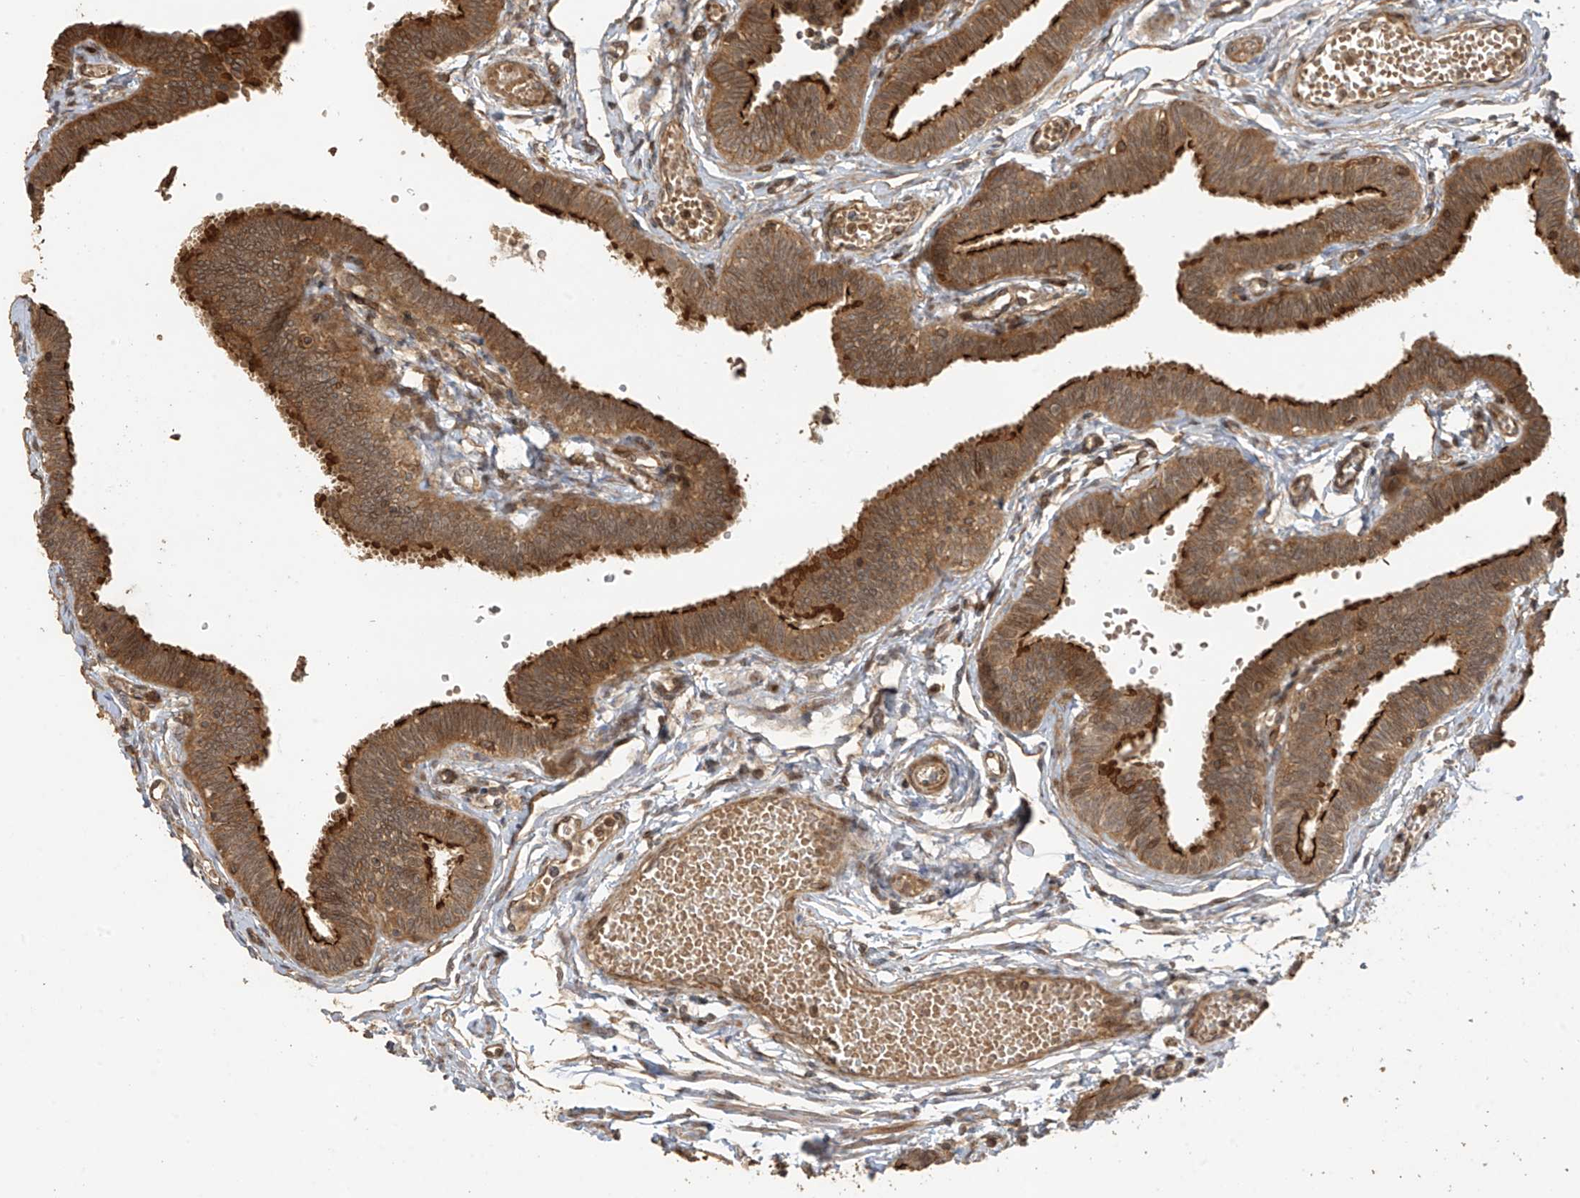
{"staining": {"intensity": "strong", "quantity": ">75%", "location": "cytoplasmic/membranous"}, "tissue": "fallopian tube", "cell_type": "Glandular cells", "image_type": "normal", "snomed": [{"axis": "morphology", "description": "Normal tissue, NOS"}, {"axis": "topography", "description": "Fallopian tube"}, {"axis": "topography", "description": "Ovary"}], "caption": "Immunohistochemistry (IHC) micrograph of normal fallopian tube: fallopian tube stained using immunohistochemistry reveals high levels of strong protein expression localized specifically in the cytoplasmic/membranous of glandular cells, appearing as a cytoplasmic/membranous brown color.", "gene": "ZNF653", "patient": {"sex": "female", "age": 23}}